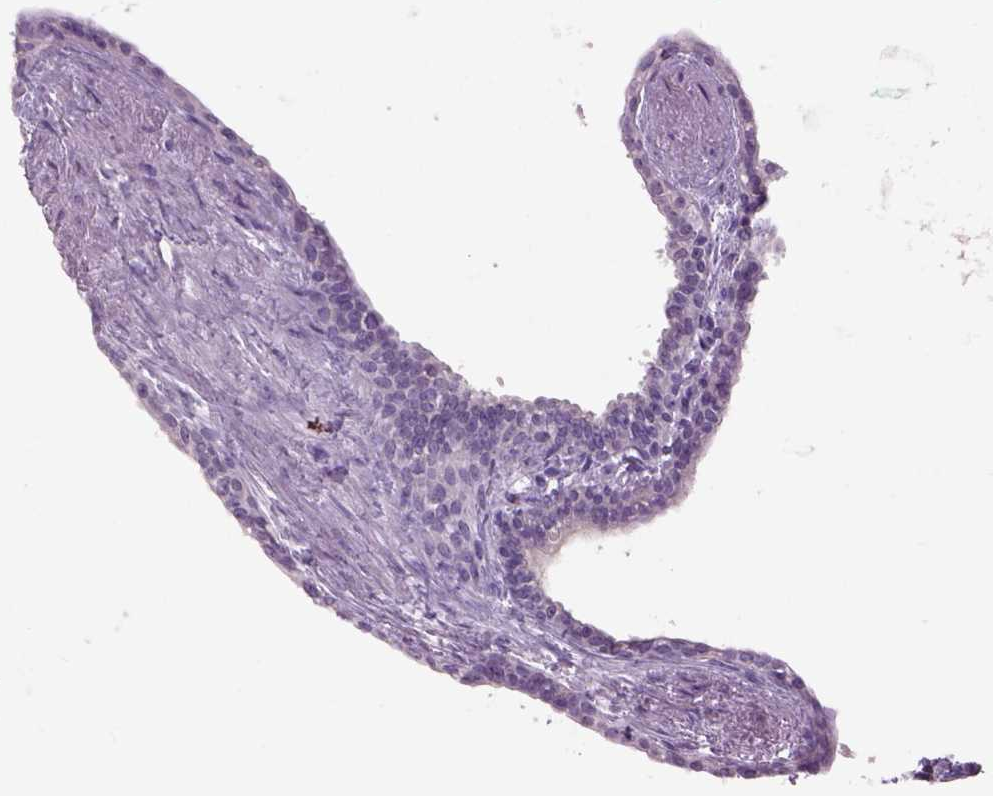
{"staining": {"intensity": "negative", "quantity": "none", "location": "none"}, "tissue": "seminal vesicle", "cell_type": "Glandular cells", "image_type": "normal", "snomed": [{"axis": "morphology", "description": "Normal tissue, NOS"}, {"axis": "morphology", "description": "Urothelial carcinoma, NOS"}, {"axis": "topography", "description": "Urinary bladder"}, {"axis": "topography", "description": "Seminal veicle"}], "caption": "DAB (3,3'-diaminobenzidine) immunohistochemical staining of benign human seminal vesicle displays no significant positivity in glandular cells.", "gene": "DBH", "patient": {"sex": "male", "age": 76}}